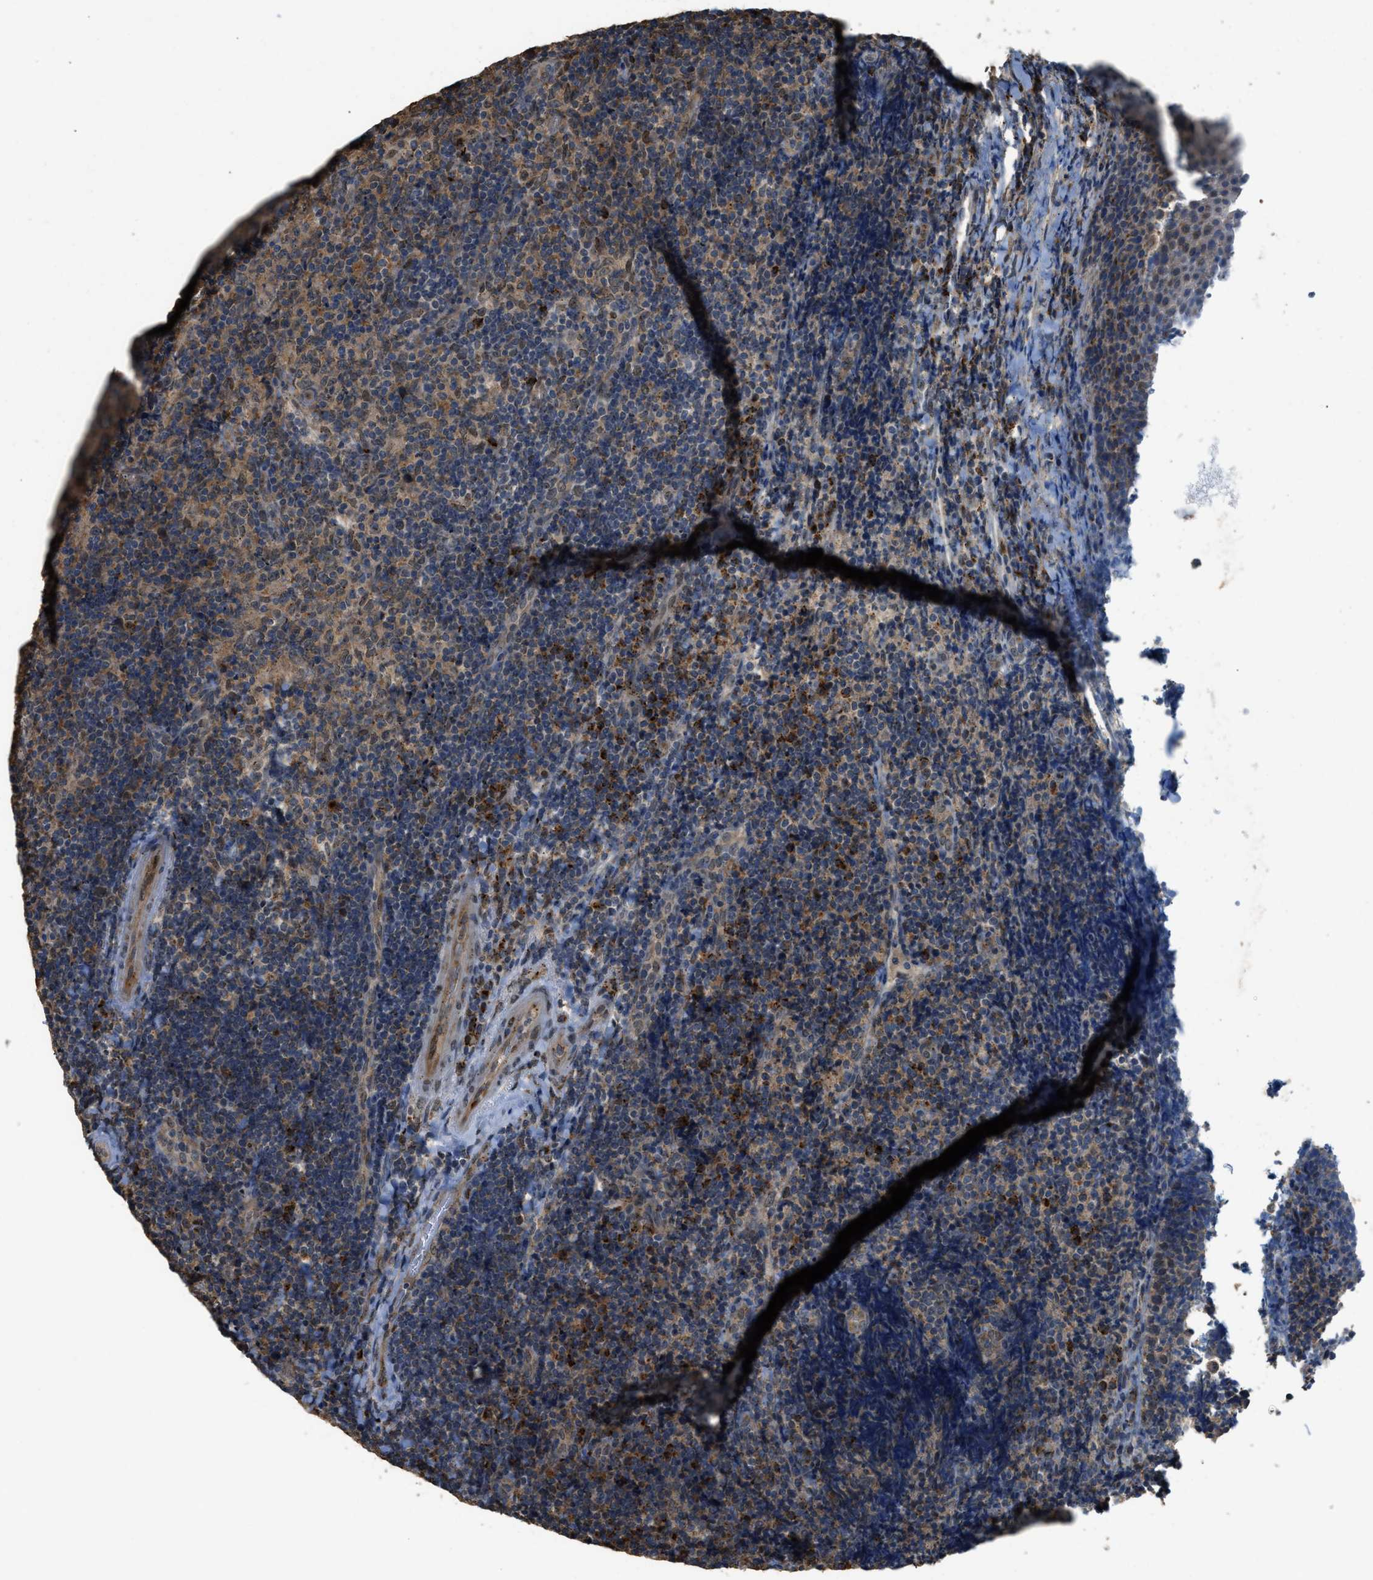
{"staining": {"intensity": "moderate", "quantity": ">75%", "location": "cytoplasmic/membranous"}, "tissue": "lymphoma", "cell_type": "Tumor cells", "image_type": "cancer", "snomed": [{"axis": "morphology", "description": "Malignant lymphoma, non-Hodgkin's type, High grade"}, {"axis": "topography", "description": "Tonsil"}], "caption": "There is medium levels of moderate cytoplasmic/membranous expression in tumor cells of malignant lymphoma, non-Hodgkin's type (high-grade), as demonstrated by immunohistochemical staining (brown color).", "gene": "IPO7", "patient": {"sex": "female", "age": 36}}